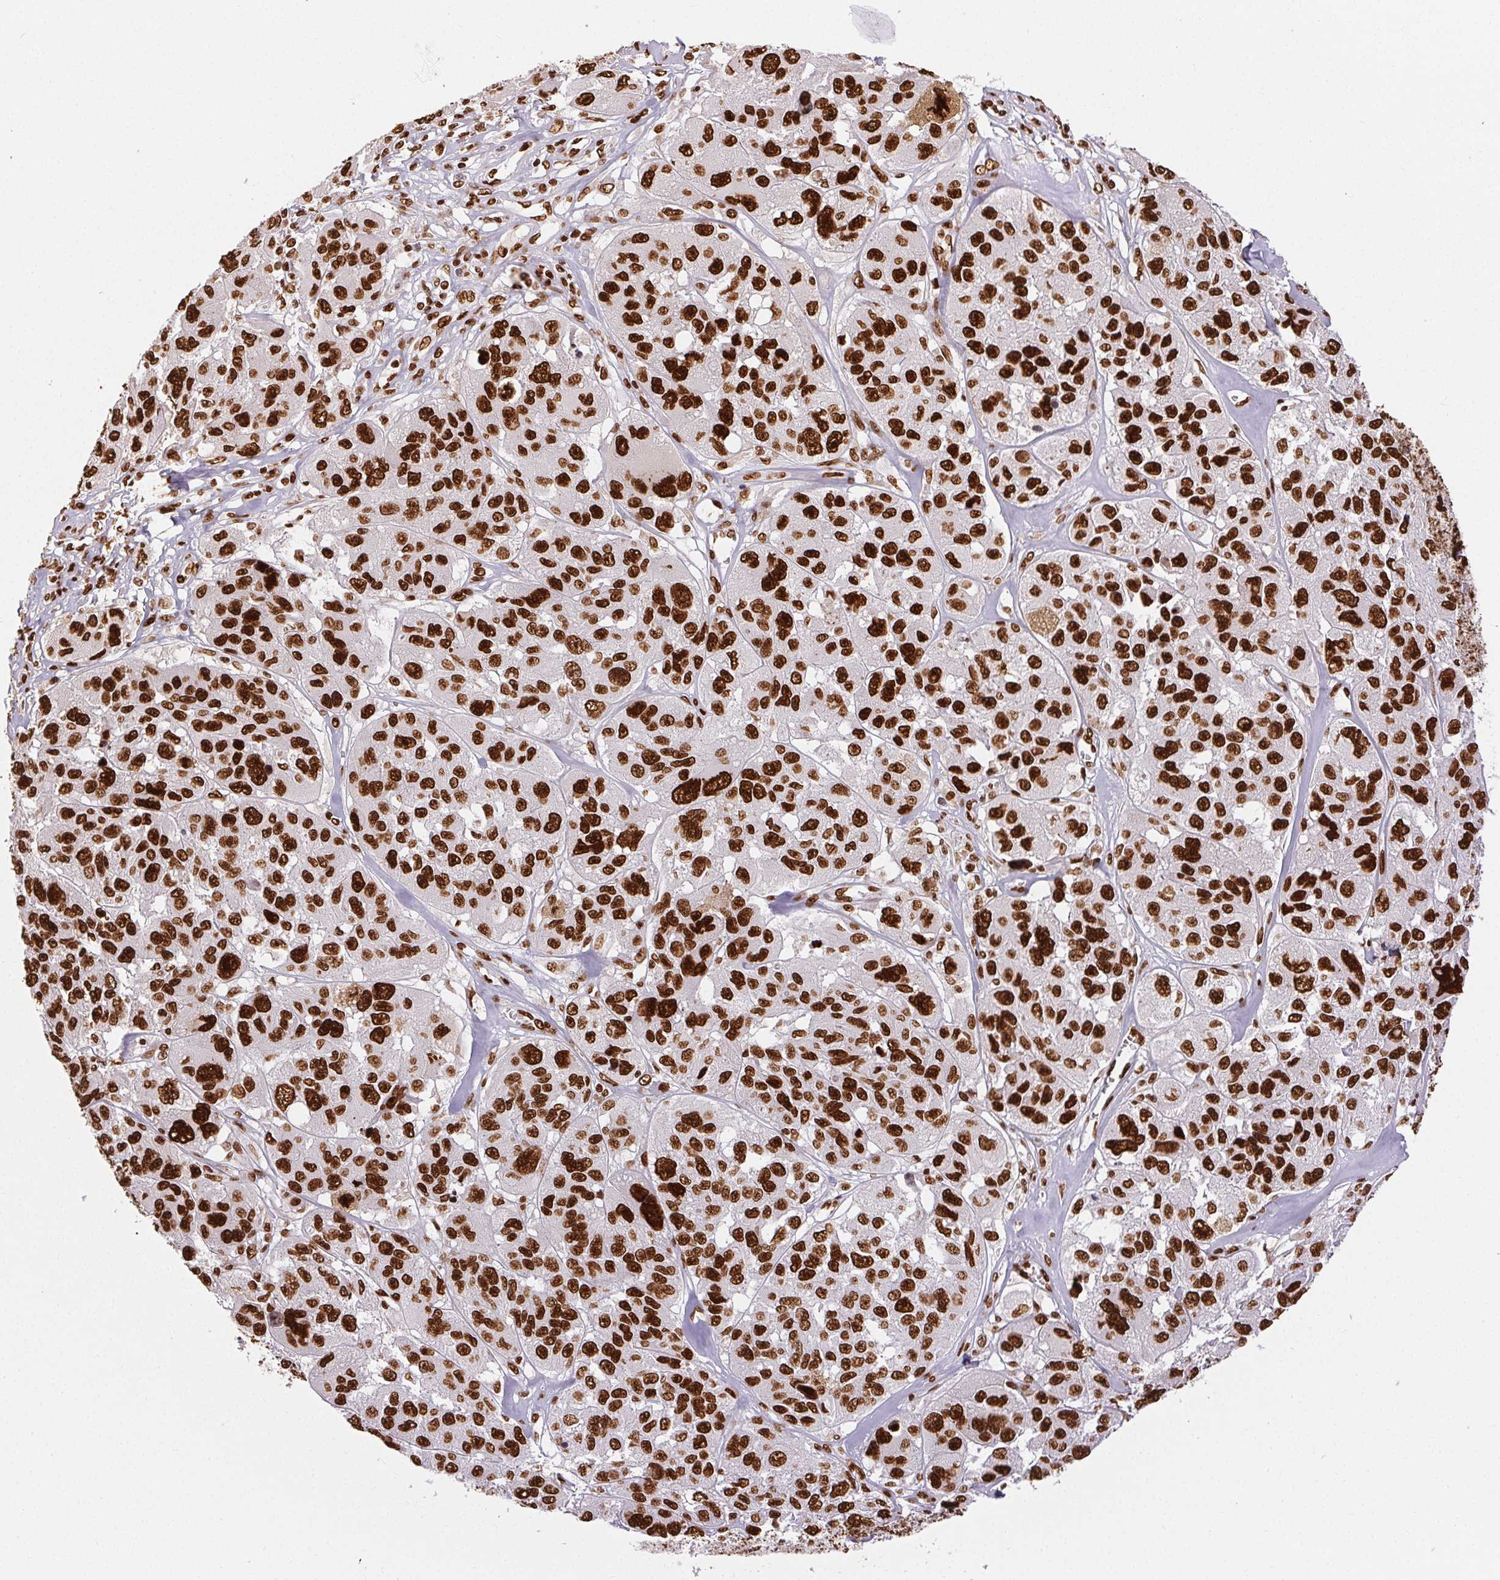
{"staining": {"intensity": "strong", "quantity": ">75%", "location": "nuclear"}, "tissue": "melanoma", "cell_type": "Tumor cells", "image_type": "cancer", "snomed": [{"axis": "morphology", "description": "Malignant melanoma, NOS"}, {"axis": "topography", "description": "Skin"}], "caption": "Malignant melanoma was stained to show a protein in brown. There is high levels of strong nuclear positivity in about >75% of tumor cells. Using DAB (brown) and hematoxylin (blue) stains, captured at high magnification using brightfield microscopy.", "gene": "ZNF80", "patient": {"sex": "female", "age": 66}}